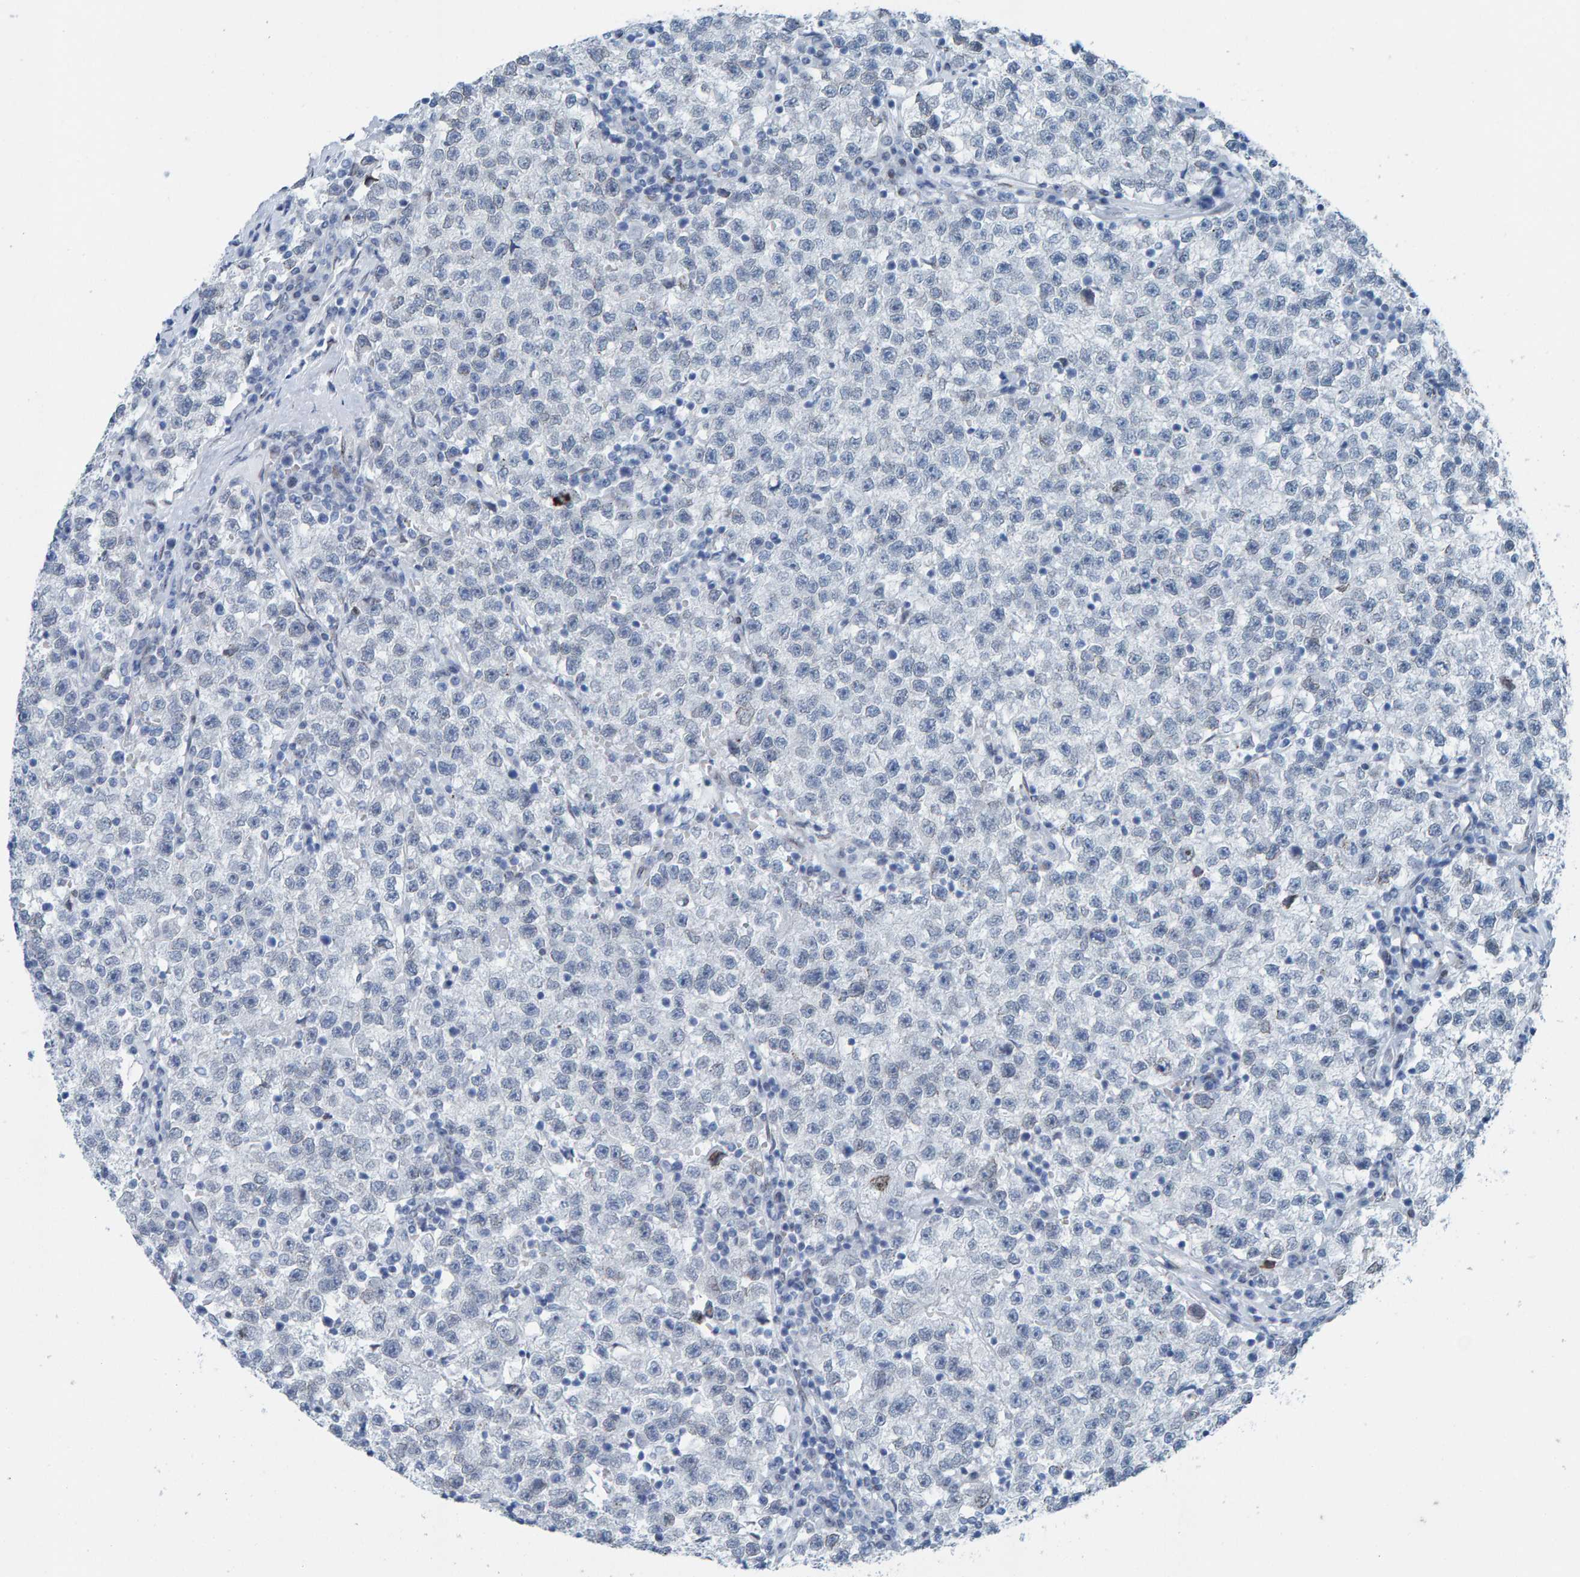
{"staining": {"intensity": "negative", "quantity": "none", "location": "none"}, "tissue": "testis cancer", "cell_type": "Tumor cells", "image_type": "cancer", "snomed": [{"axis": "morphology", "description": "Seminoma, NOS"}, {"axis": "topography", "description": "Testis"}], "caption": "This is a photomicrograph of immunohistochemistry staining of testis seminoma, which shows no positivity in tumor cells. Nuclei are stained in blue.", "gene": "LMNB2", "patient": {"sex": "male", "age": 22}}